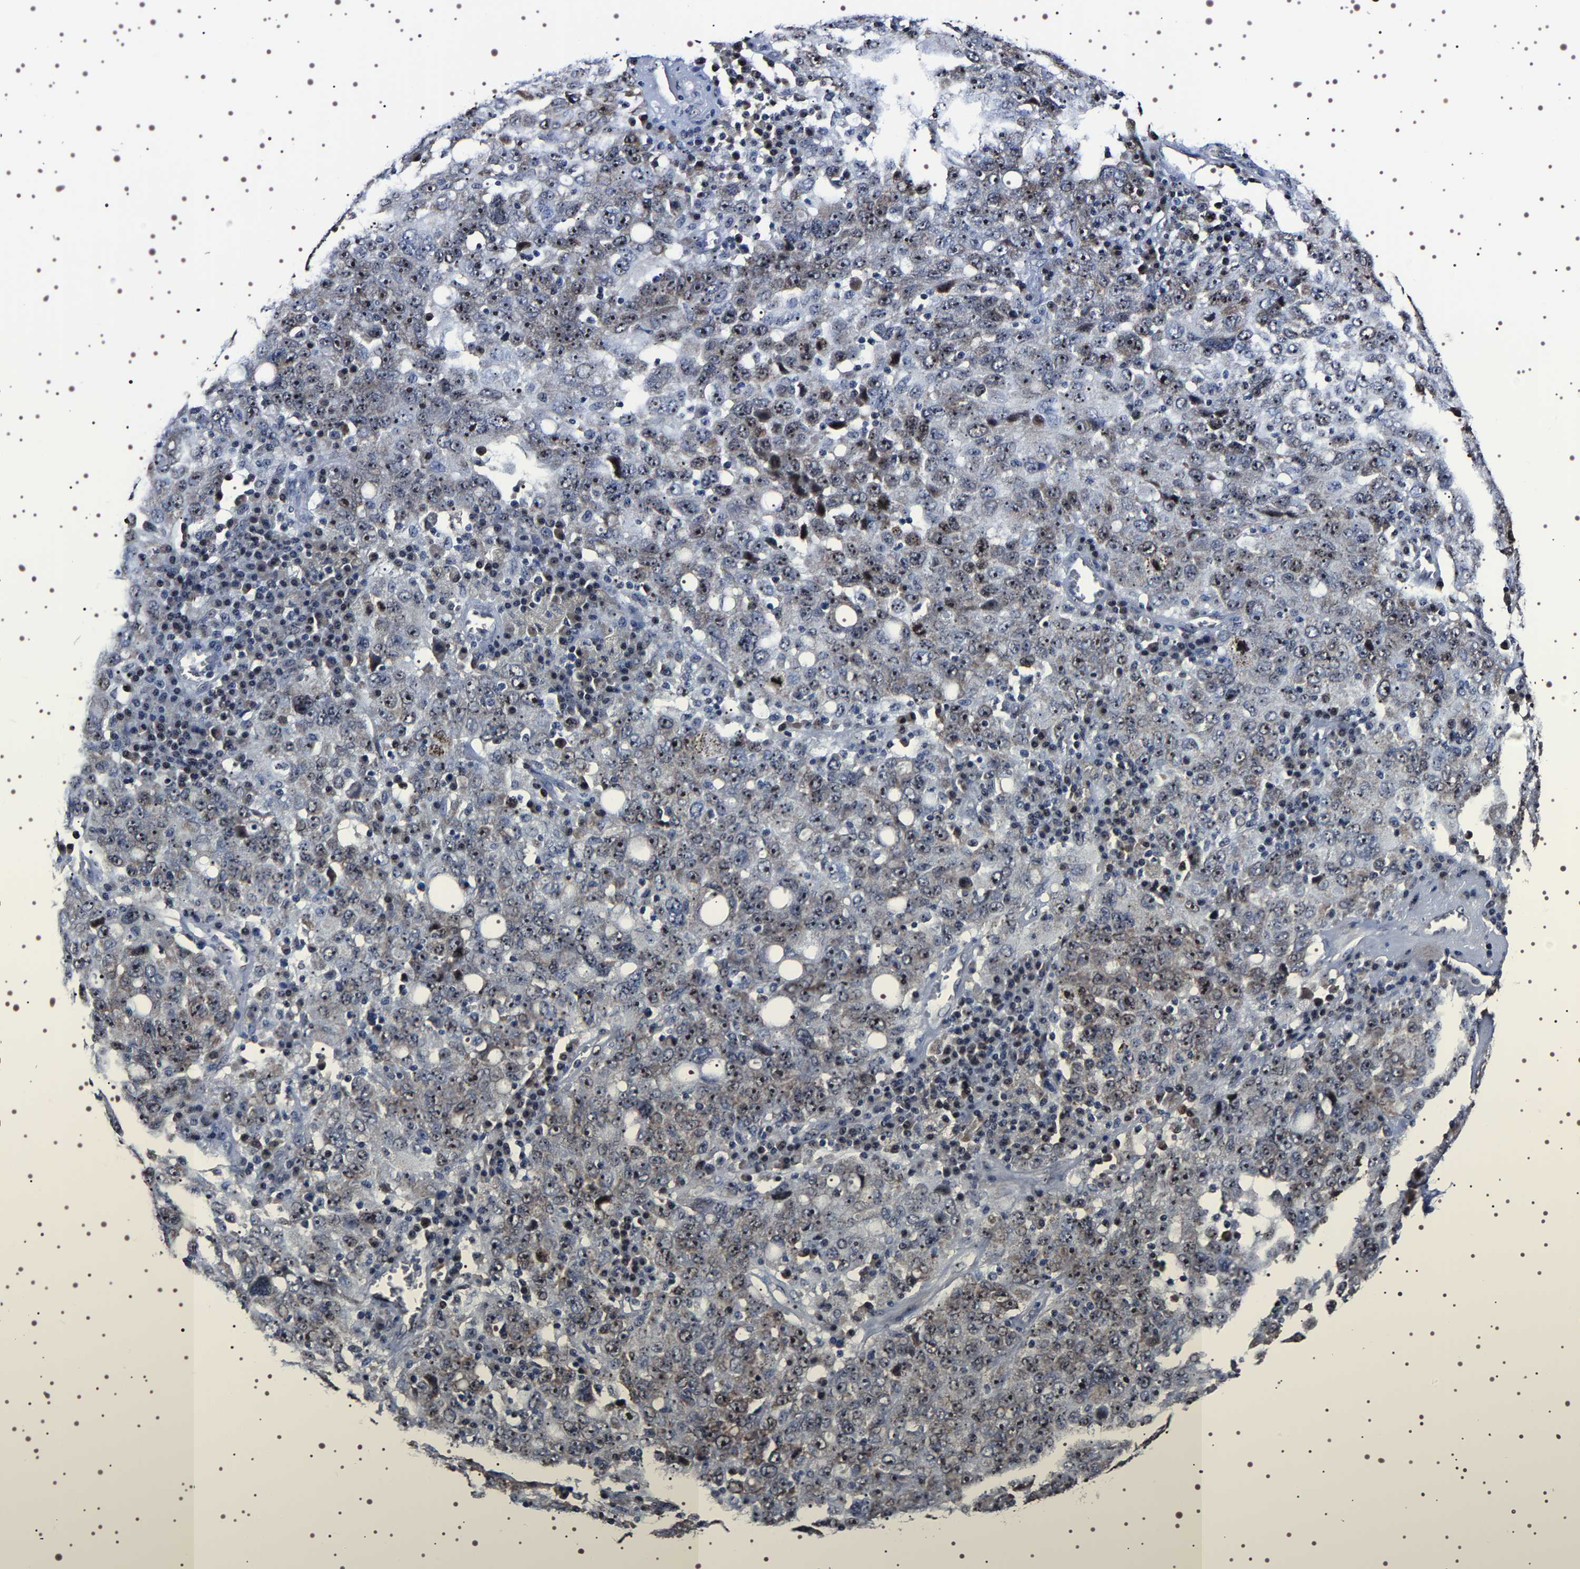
{"staining": {"intensity": "moderate", "quantity": ">75%", "location": "nuclear"}, "tissue": "ovarian cancer", "cell_type": "Tumor cells", "image_type": "cancer", "snomed": [{"axis": "morphology", "description": "Carcinoma, endometroid"}, {"axis": "topography", "description": "Ovary"}], "caption": "An image showing moderate nuclear staining in about >75% of tumor cells in ovarian cancer, as visualized by brown immunohistochemical staining.", "gene": "GNL3", "patient": {"sex": "female", "age": 62}}